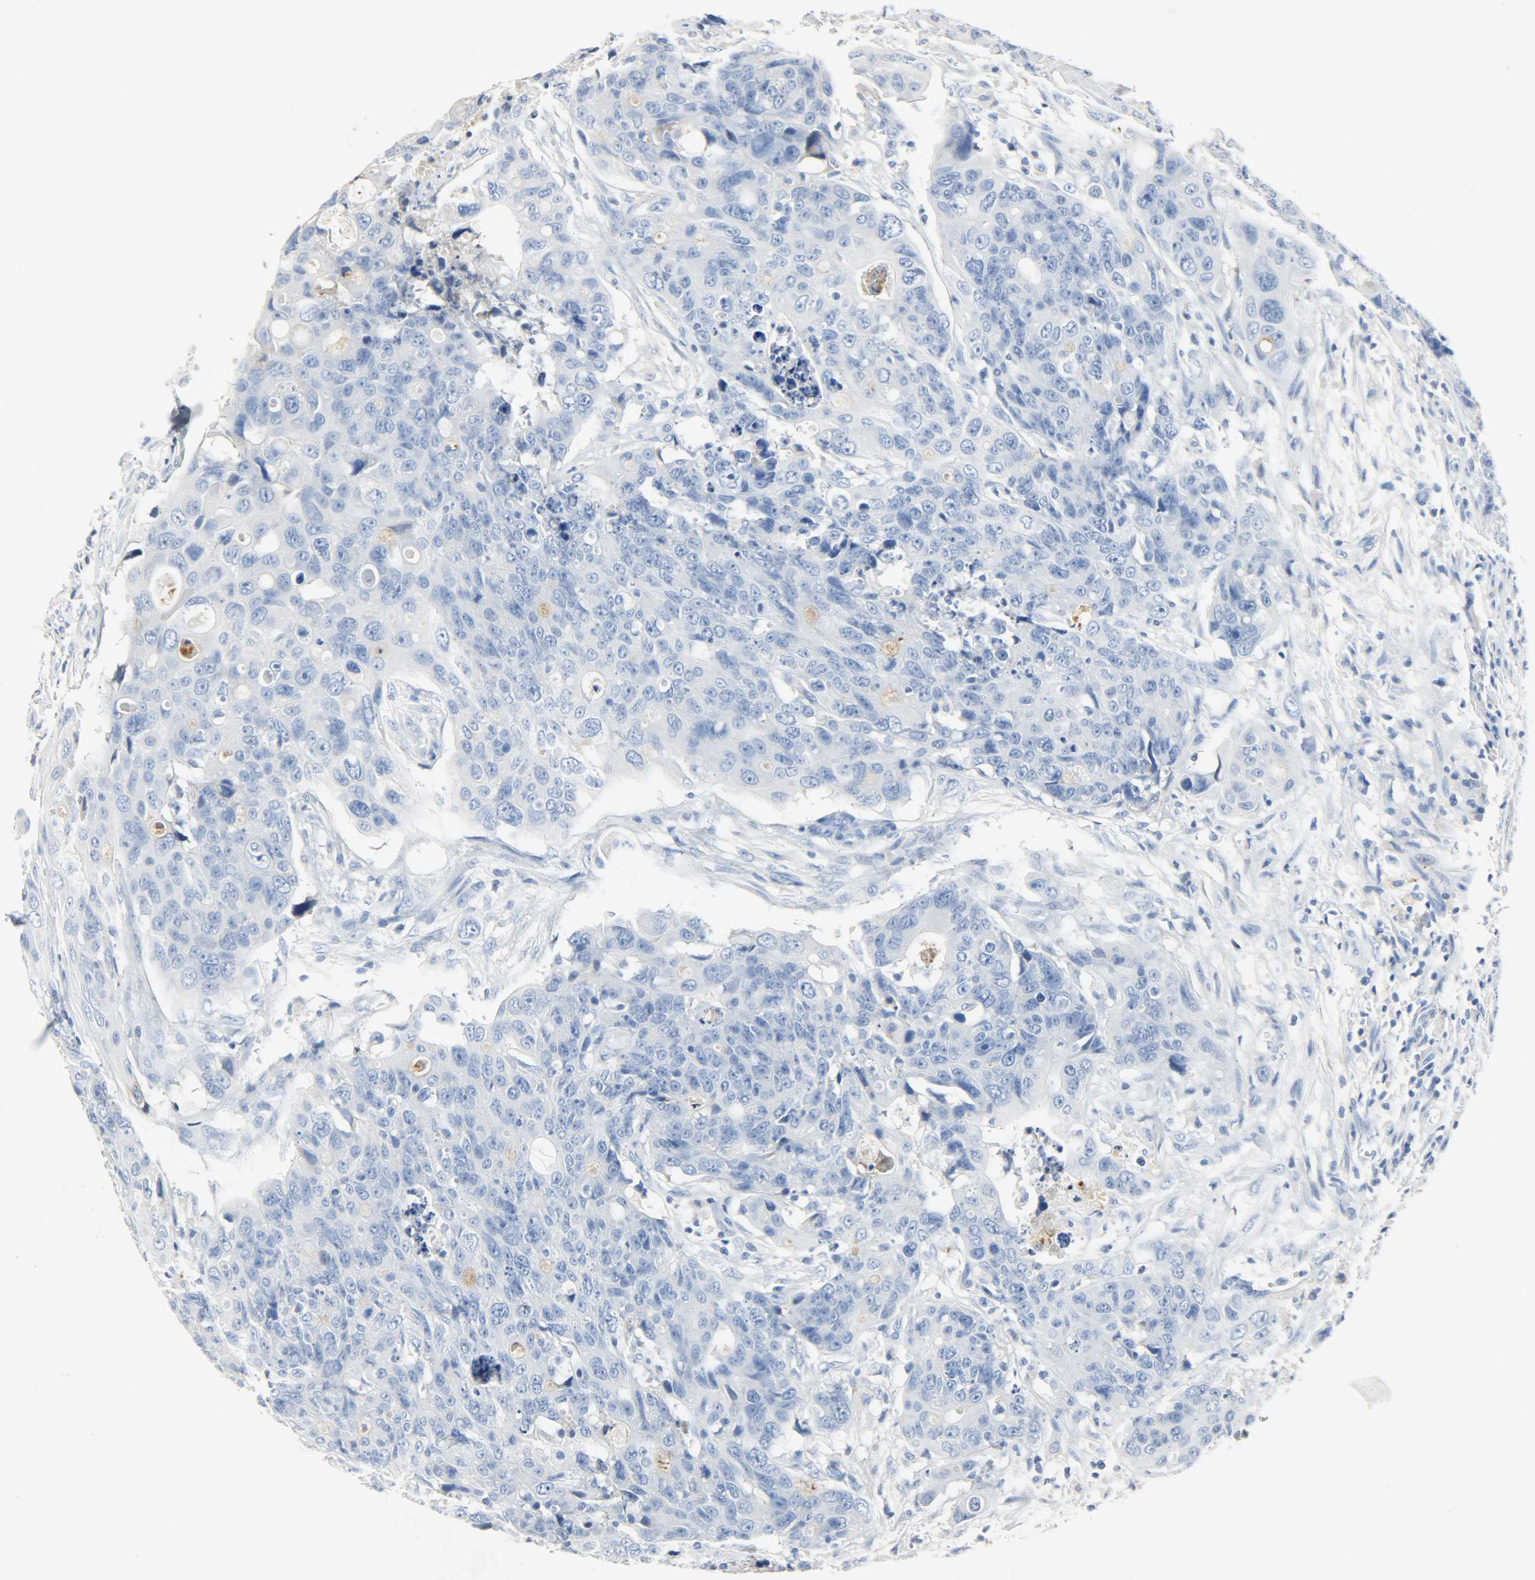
{"staining": {"intensity": "negative", "quantity": "none", "location": "none"}, "tissue": "colorectal cancer", "cell_type": "Tumor cells", "image_type": "cancer", "snomed": [{"axis": "morphology", "description": "Adenocarcinoma, NOS"}, {"axis": "topography", "description": "Colon"}], "caption": "IHC of adenocarcinoma (colorectal) exhibits no staining in tumor cells.", "gene": "CRP", "patient": {"sex": "female", "age": 57}}